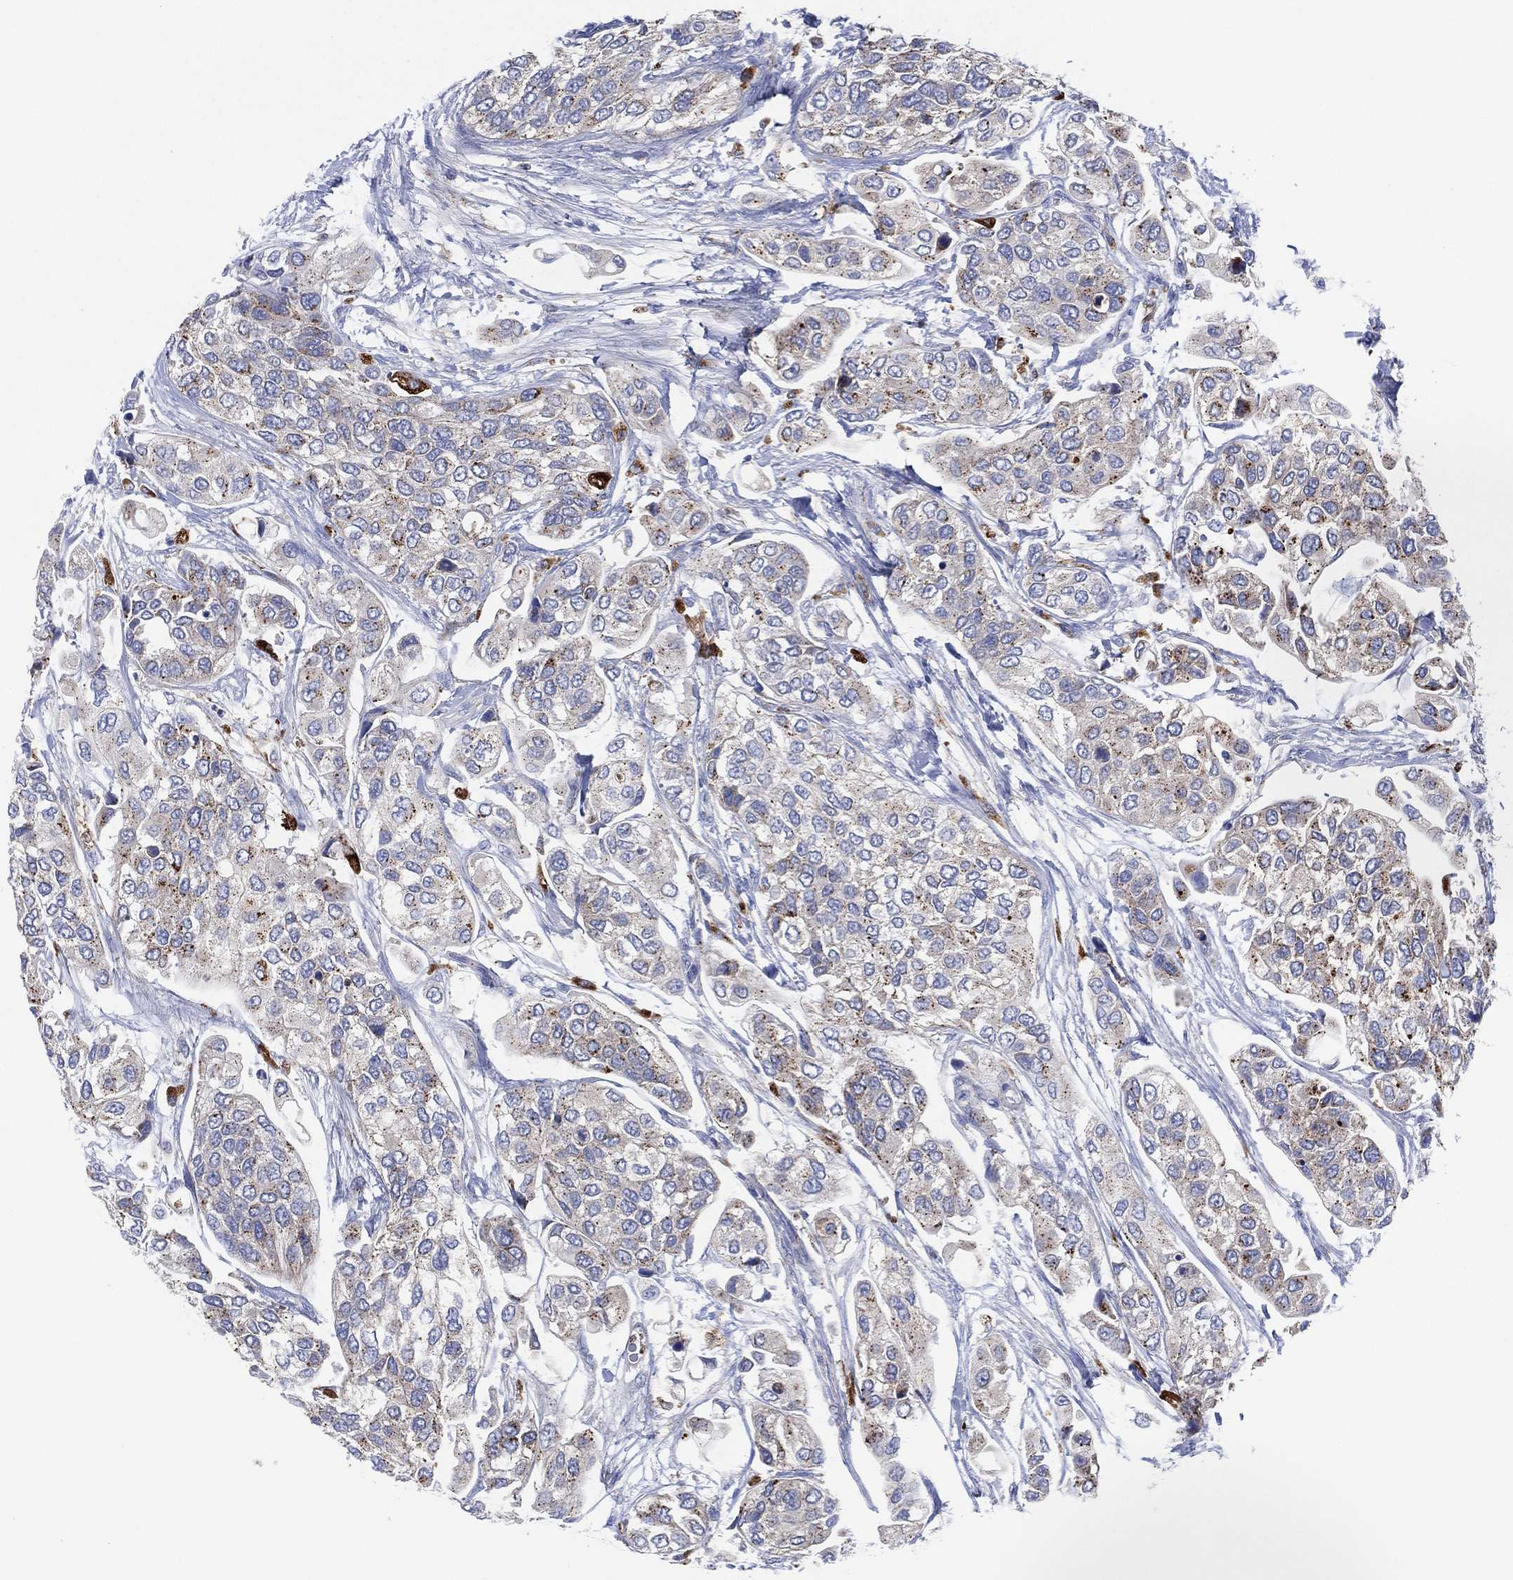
{"staining": {"intensity": "weak", "quantity": "25%-75%", "location": "cytoplasmic/membranous"}, "tissue": "urothelial cancer", "cell_type": "Tumor cells", "image_type": "cancer", "snomed": [{"axis": "morphology", "description": "Urothelial carcinoma, High grade"}, {"axis": "topography", "description": "Urinary bladder"}], "caption": "Immunohistochemical staining of urothelial carcinoma (high-grade) shows low levels of weak cytoplasmic/membranous protein staining in about 25%-75% of tumor cells.", "gene": "GALNS", "patient": {"sex": "male", "age": 77}}